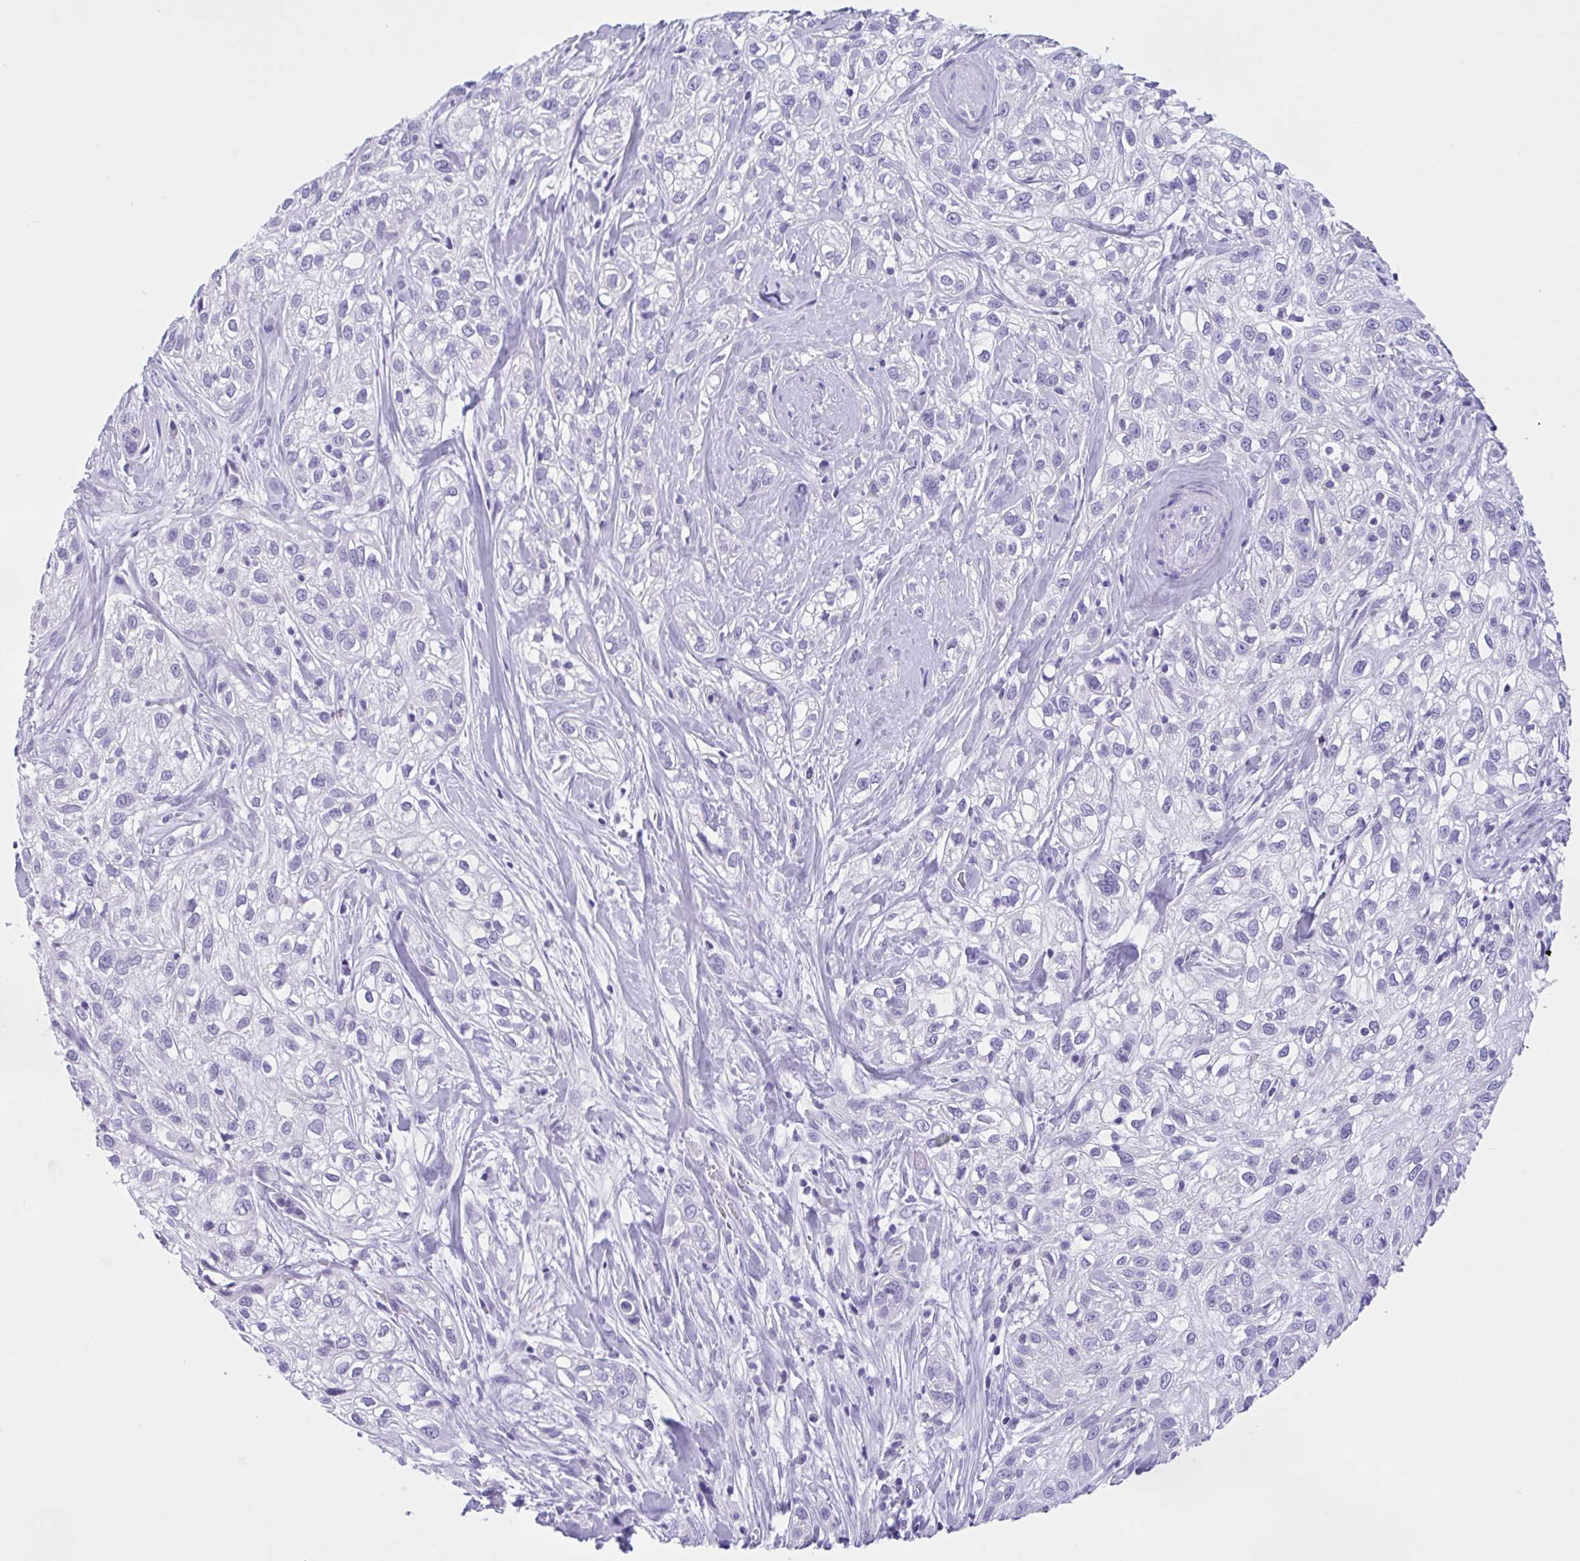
{"staining": {"intensity": "negative", "quantity": "none", "location": "none"}, "tissue": "skin cancer", "cell_type": "Tumor cells", "image_type": "cancer", "snomed": [{"axis": "morphology", "description": "Squamous cell carcinoma, NOS"}, {"axis": "topography", "description": "Skin"}], "caption": "Skin cancer was stained to show a protein in brown. There is no significant staining in tumor cells.", "gene": "ZNF319", "patient": {"sex": "male", "age": 82}}